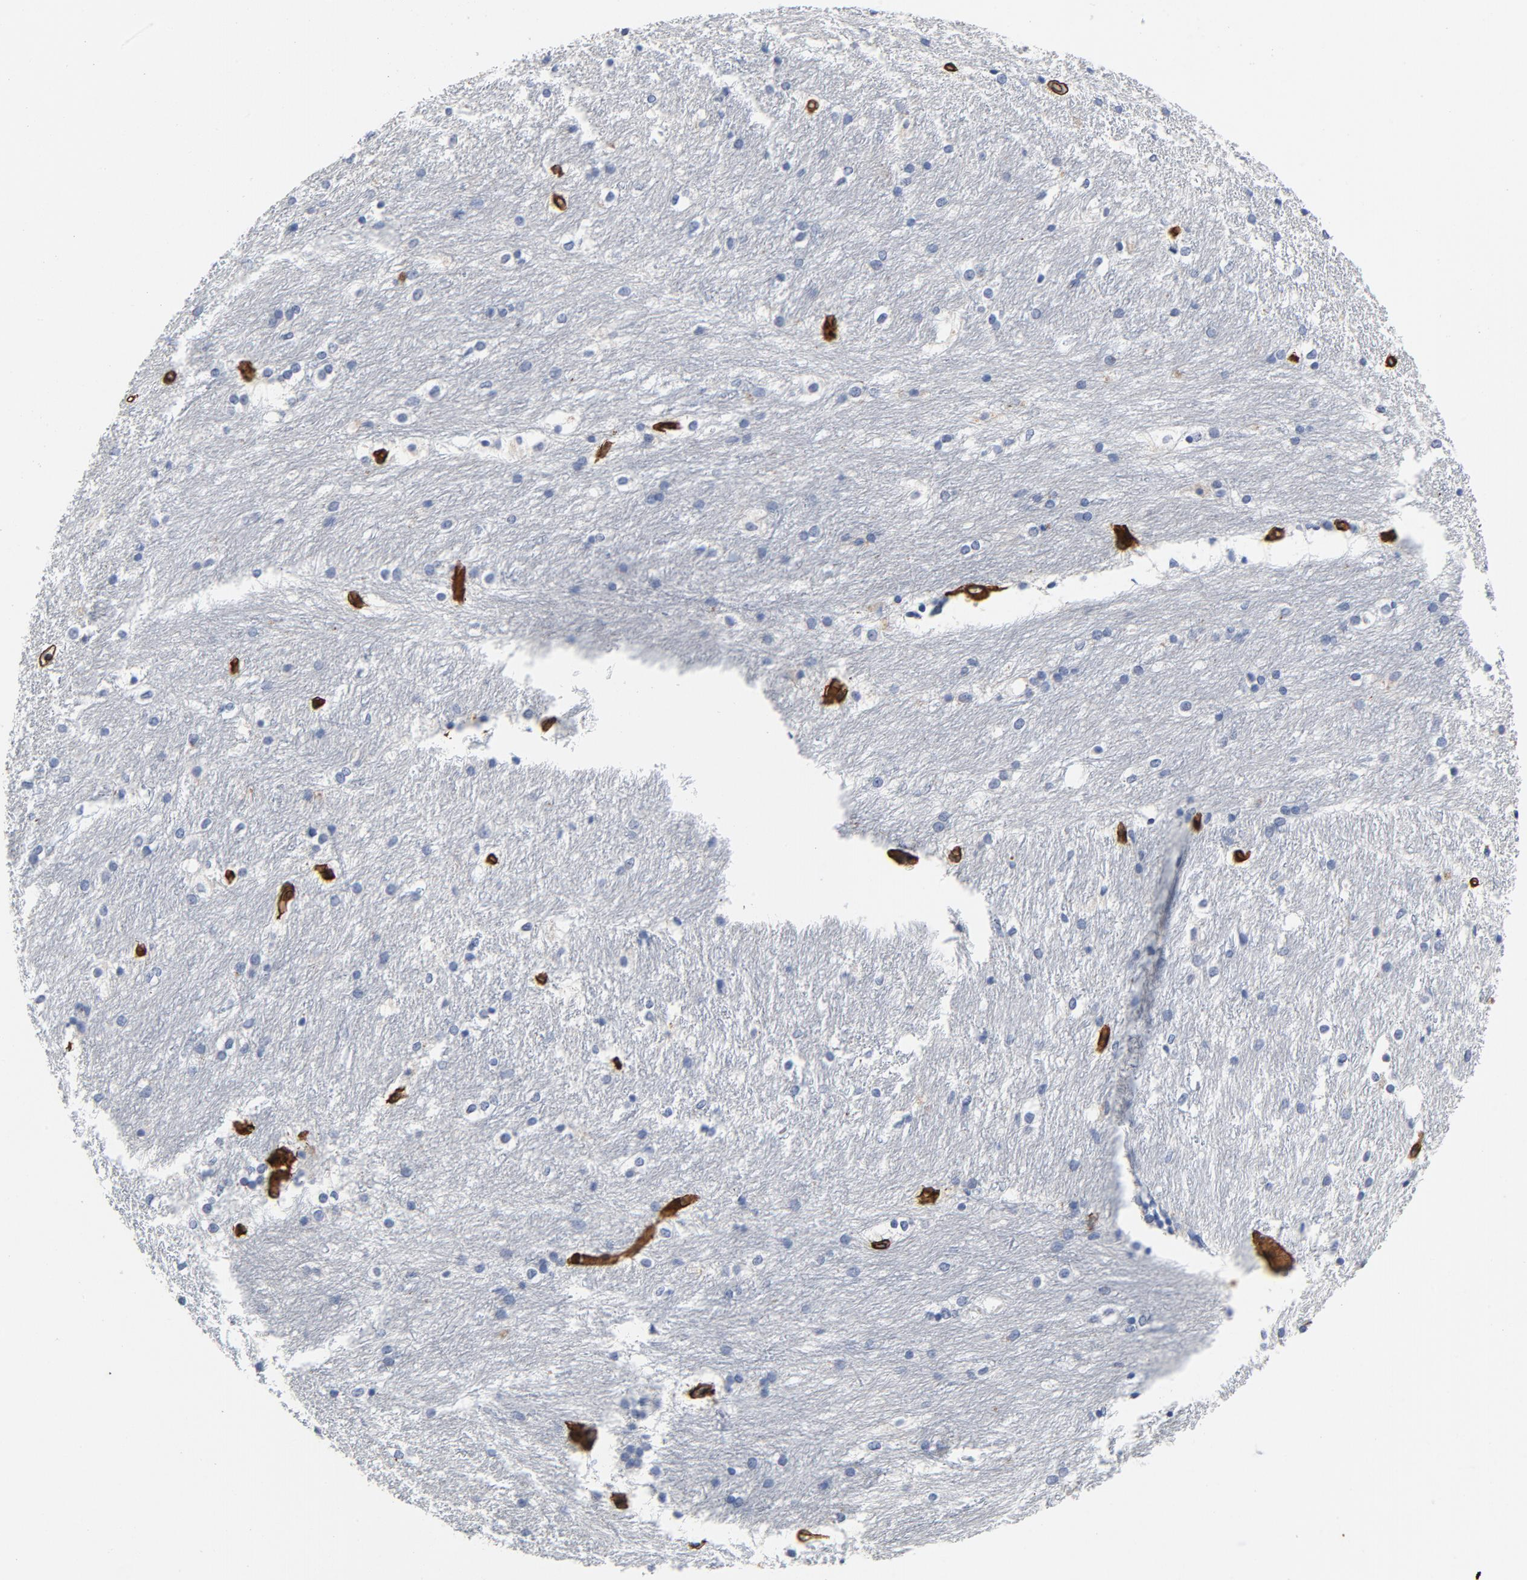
{"staining": {"intensity": "negative", "quantity": "none", "location": "none"}, "tissue": "caudate", "cell_type": "Glial cells", "image_type": "normal", "snomed": [{"axis": "morphology", "description": "Normal tissue, NOS"}, {"axis": "topography", "description": "Lateral ventricle wall"}], "caption": "Immunohistochemical staining of unremarkable caudate displays no significant staining in glial cells. Nuclei are stained in blue.", "gene": "LAMC1", "patient": {"sex": "female", "age": 19}}